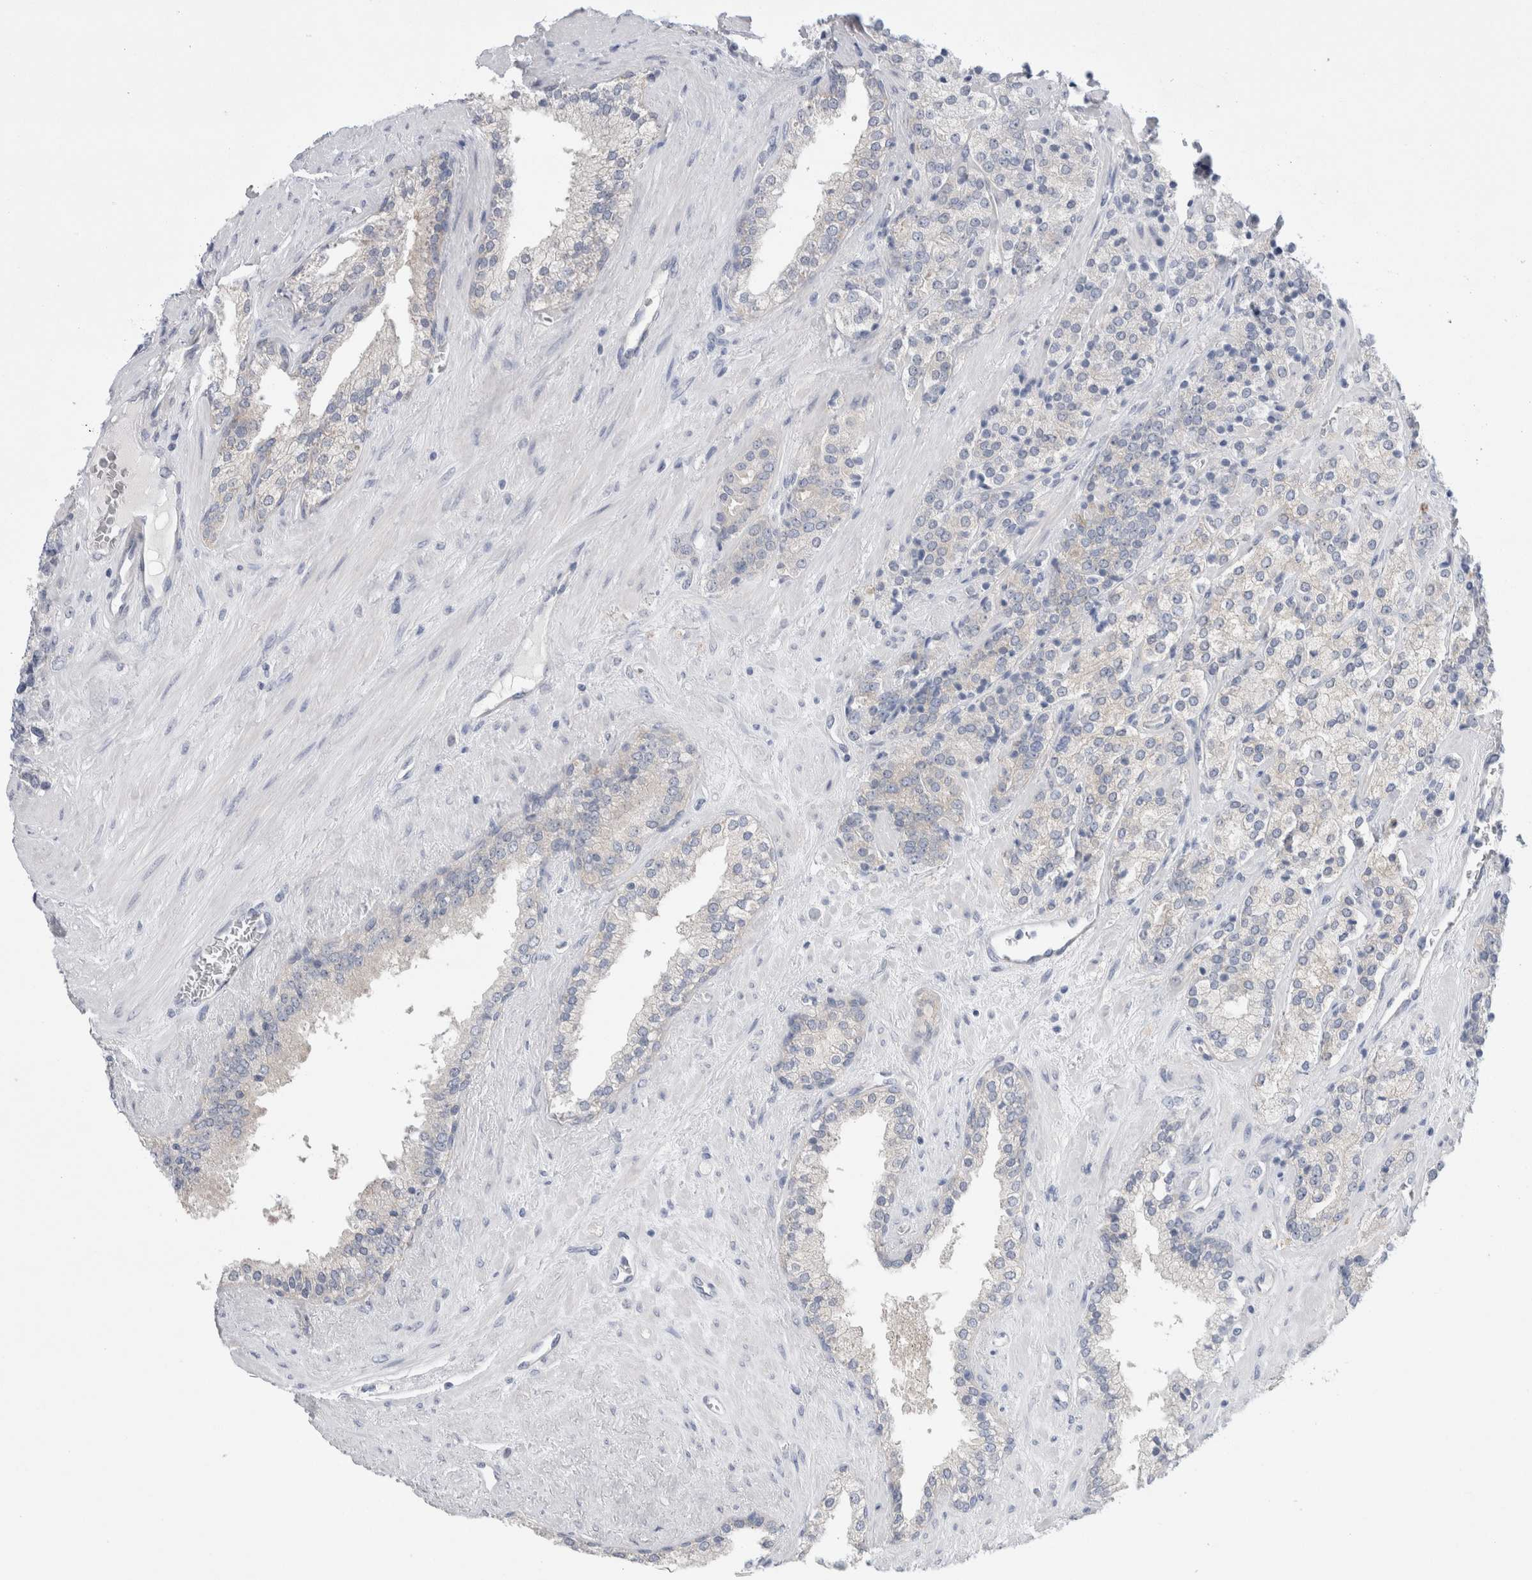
{"staining": {"intensity": "negative", "quantity": "none", "location": "none"}, "tissue": "prostate cancer", "cell_type": "Tumor cells", "image_type": "cancer", "snomed": [{"axis": "morphology", "description": "Adenocarcinoma, High grade"}, {"axis": "topography", "description": "Prostate"}], "caption": "IHC of human prostate cancer (adenocarcinoma (high-grade)) shows no positivity in tumor cells. (Immunohistochemistry, brightfield microscopy, high magnification).", "gene": "WIPF2", "patient": {"sex": "male", "age": 71}}